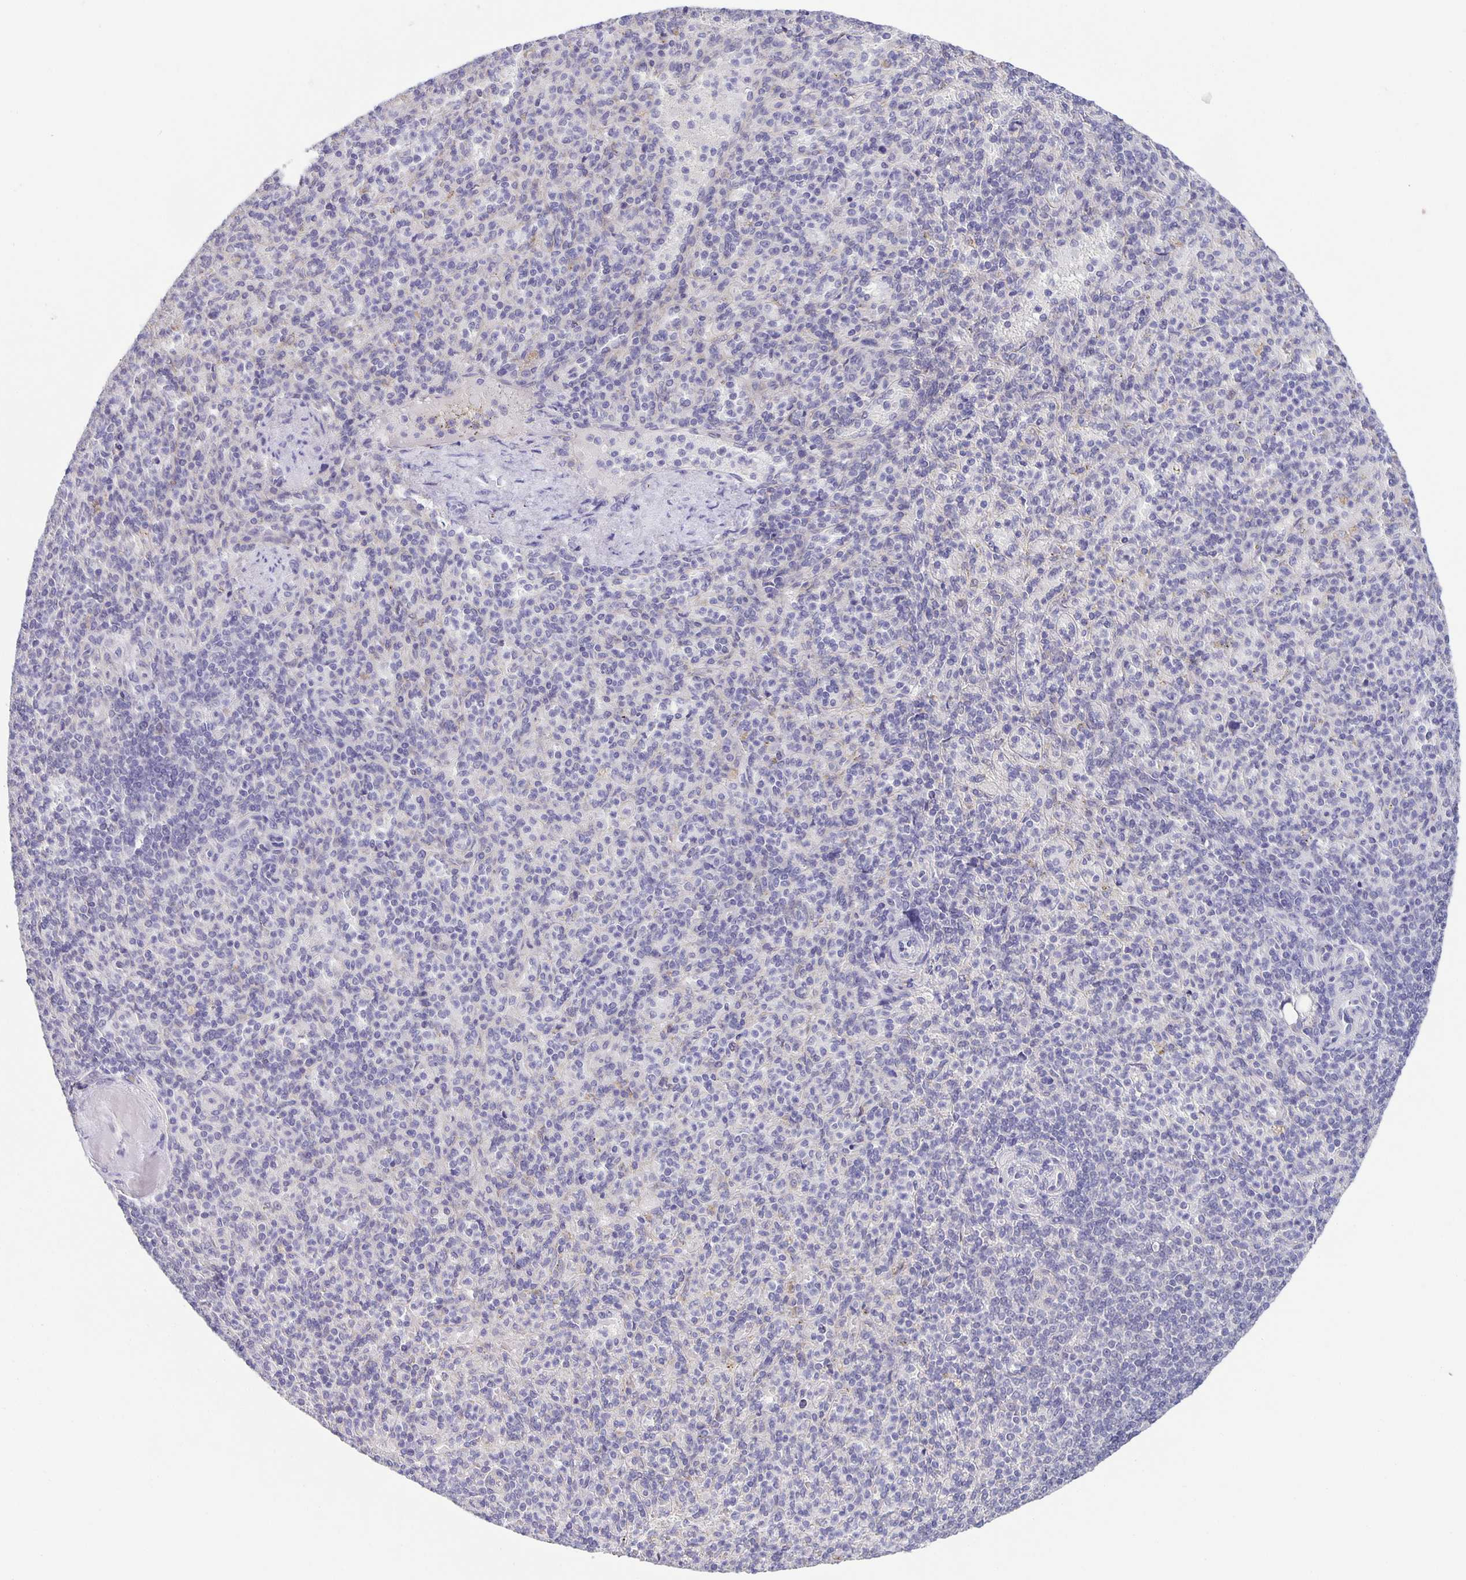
{"staining": {"intensity": "negative", "quantity": "none", "location": "none"}, "tissue": "spleen", "cell_type": "Cells in red pulp", "image_type": "normal", "snomed": [{"axis": "morphology", "description": "Normal tissue, NOS"}, {"axis": "topography", "description": "Spleen"}], "caption": "IHC of normal human spleen shows no expression in cells in red pulp. Nuclei are stained in blue.", "gene": "PTPN3", "patient": {"sex": "female", "age": 74}}